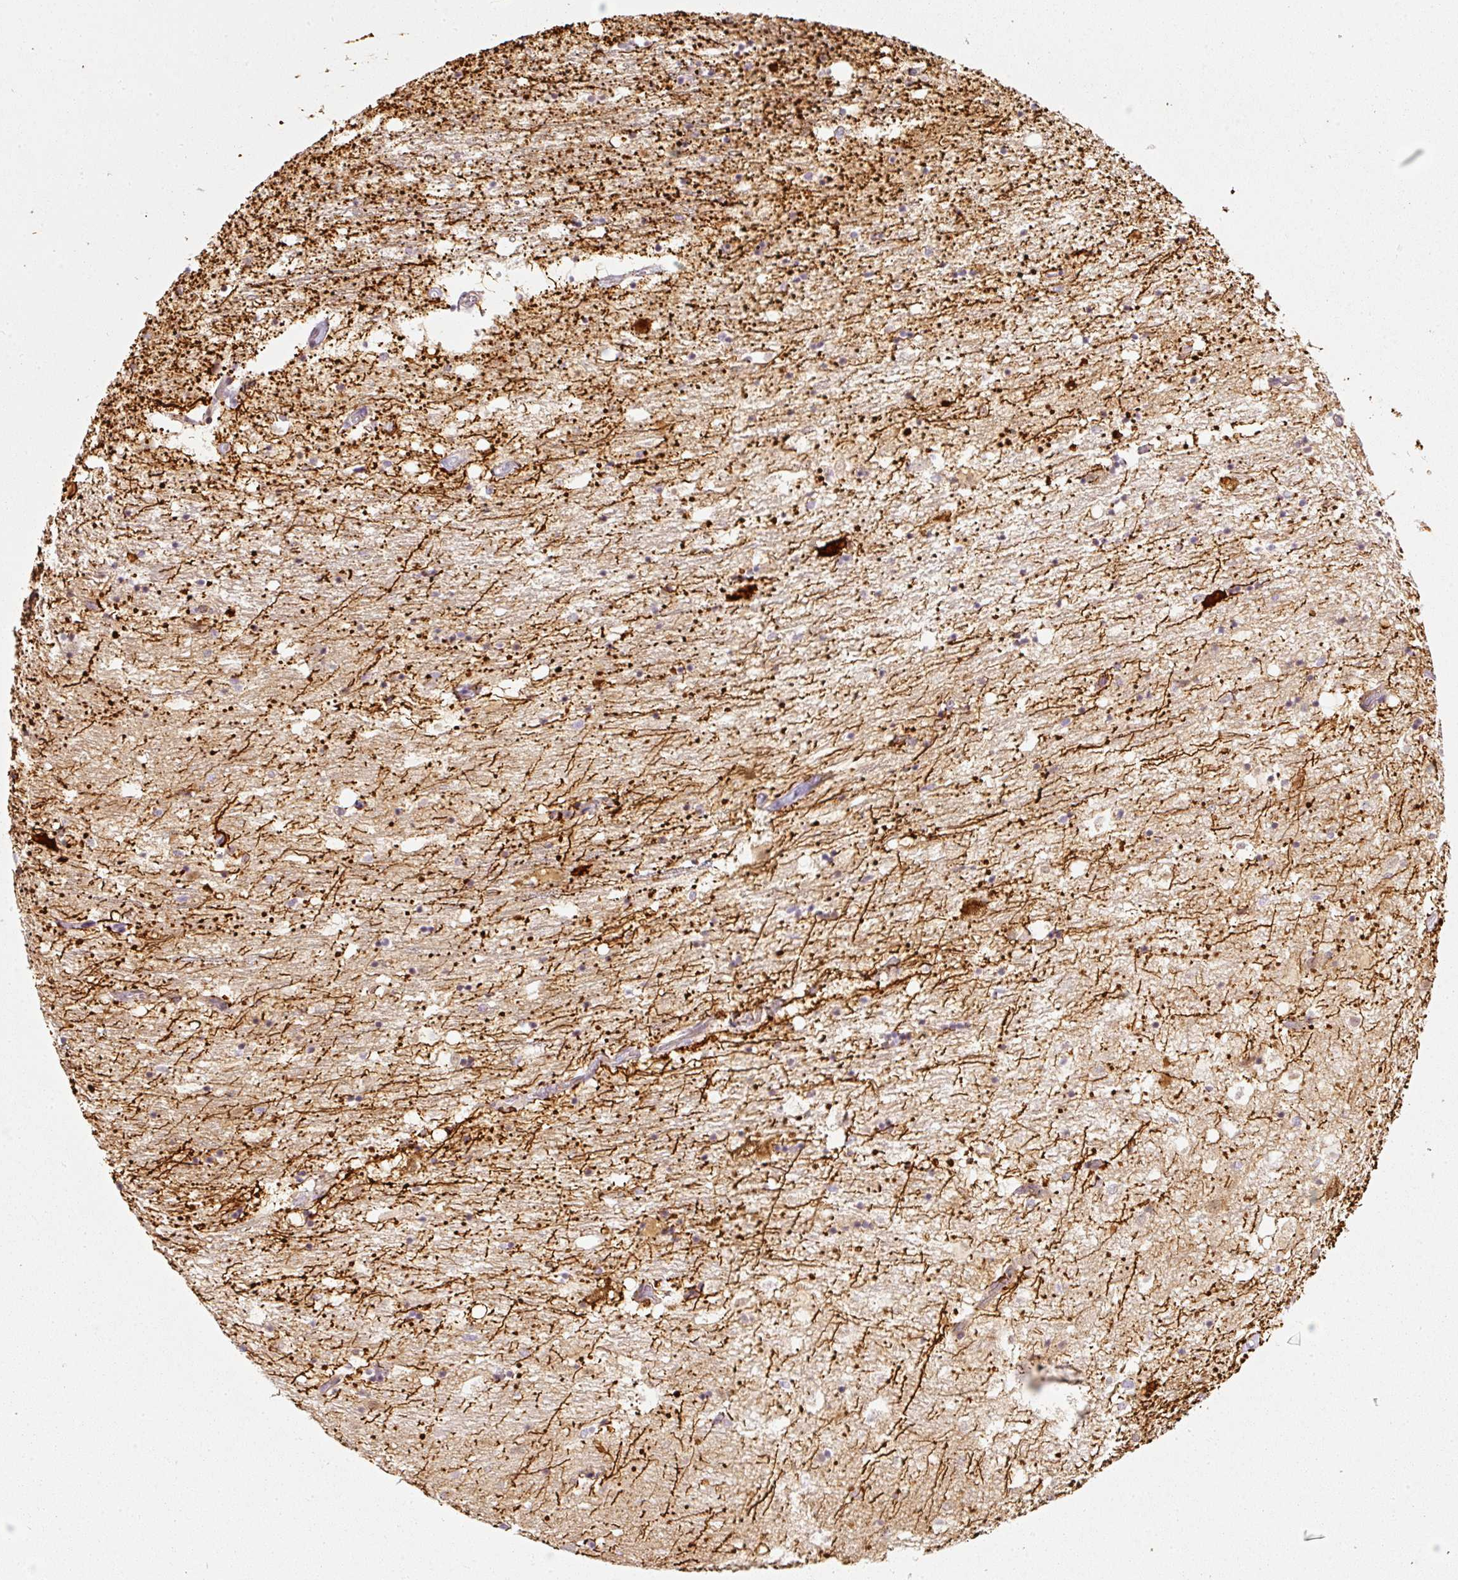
{"staining": {"intensity": "strong", "quantity": "<25%", "location": "cytoplasmic/membranous"}, "tissue": "caudate", "cell_type": "Glial cells", "image_type": "normal", "snomed": [{"axis": "morphology", "description": "Normal tissue, NOS"}, {"axis": "topography", "description": "Lateral ventricle wall"}], "caption": "Protein expression analysis of normal human caudate reveals strong cytoplasmic/membranous staining in about <25% of glial cells.", "gene": "TOGARAM1", "patient": {"sex": "male", "age": 58}}